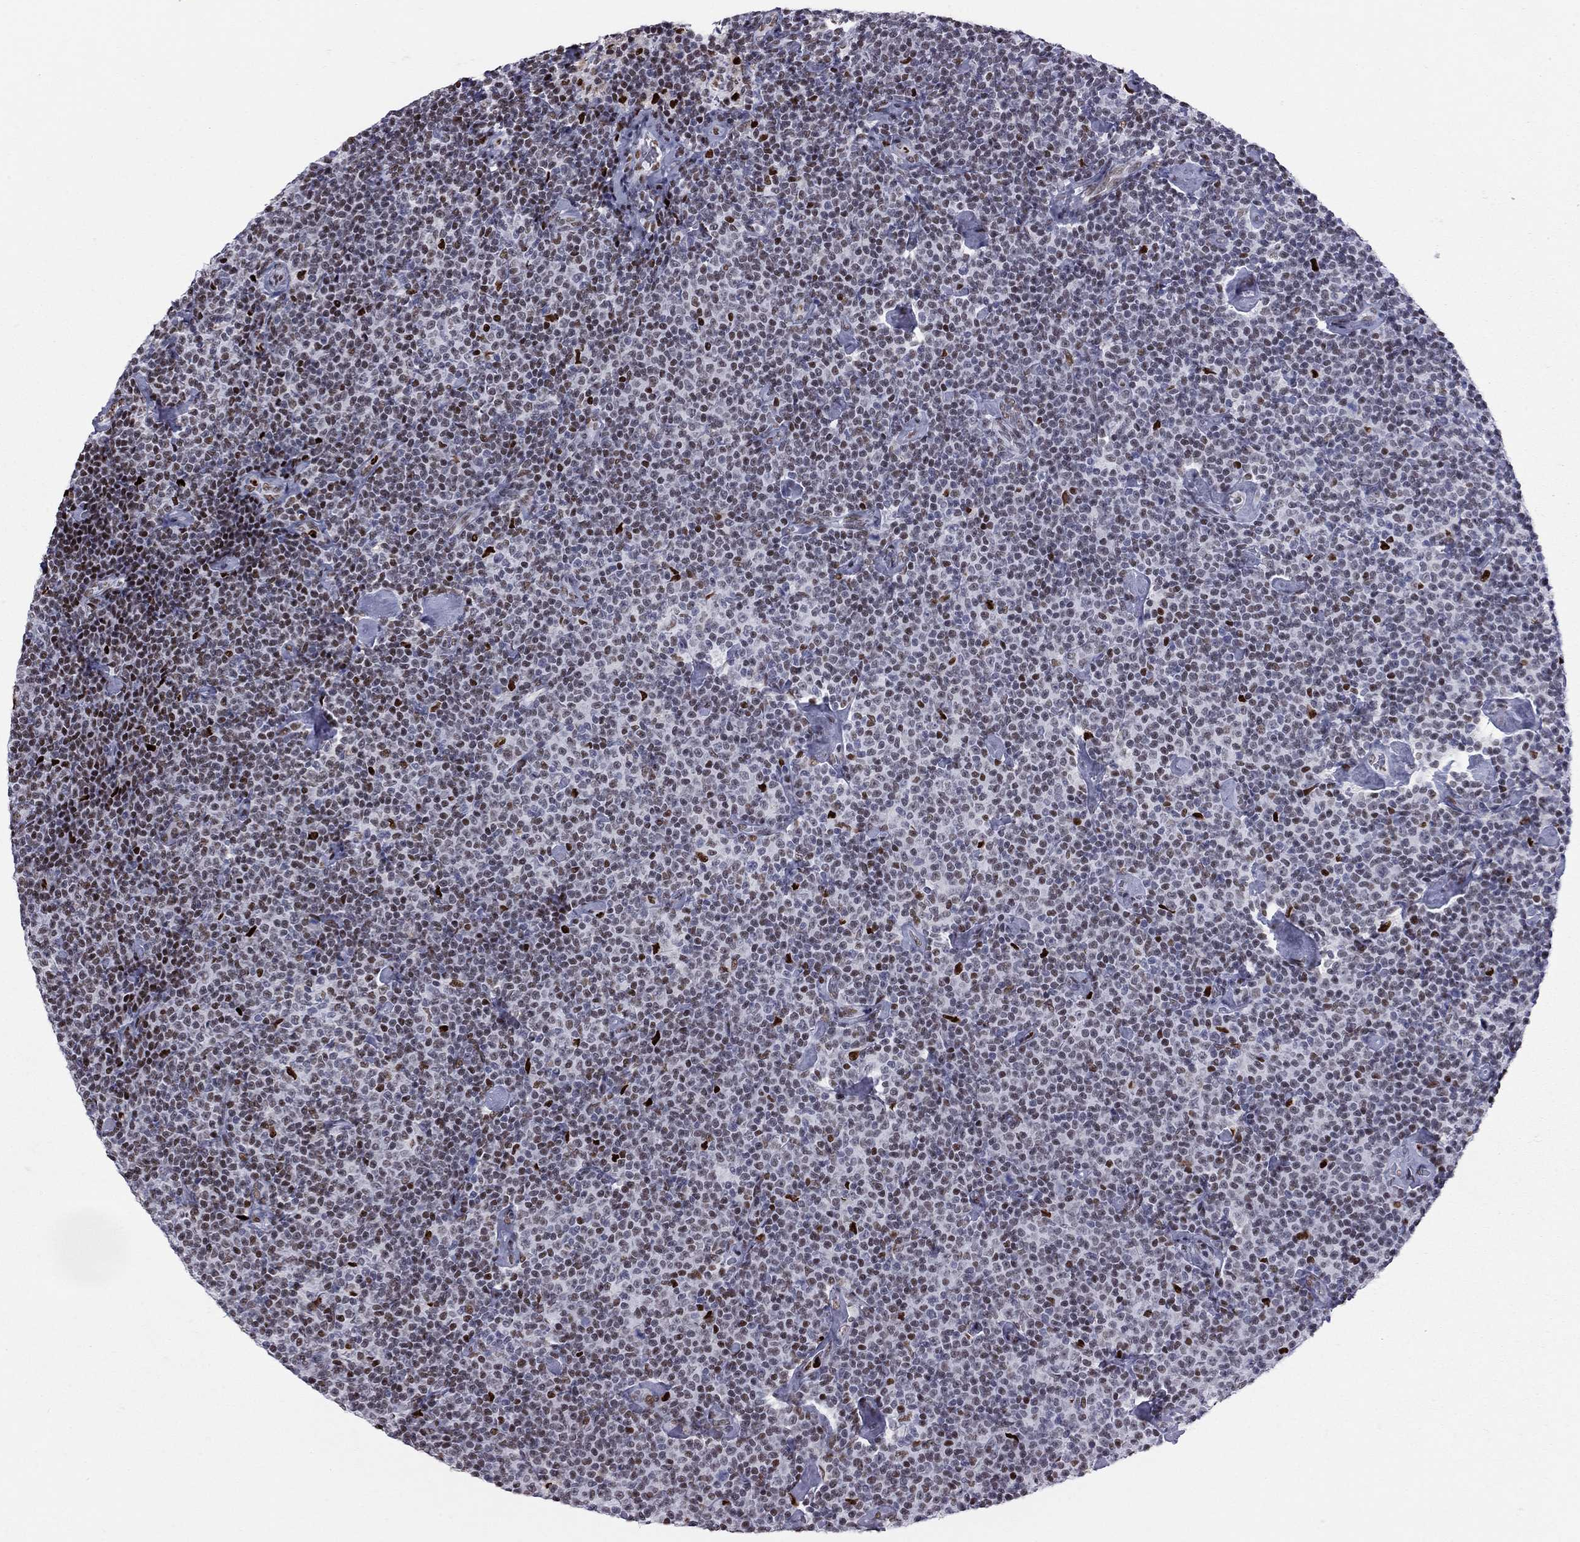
{"staining": {"intensity": "strong", "quantity": "<25%", "location": "nuclear"}, "tissue": "lymphoma", "cell_type": "Tumor cells", "image_type": "cancer", "snomed": [{"axis": "morphology", "description": "Malignant lymphoma, non-Hodgkin's type, Low grade"}, {"axis": "topography", "description": "Lymph node"}], "caption": "A medium amount of strong nuclear expression is appreciated in about <25% of tumor cells in lymphoma tissue.", "gene": "PCGF3", "patient": {"sex": "male", "age": 81}}